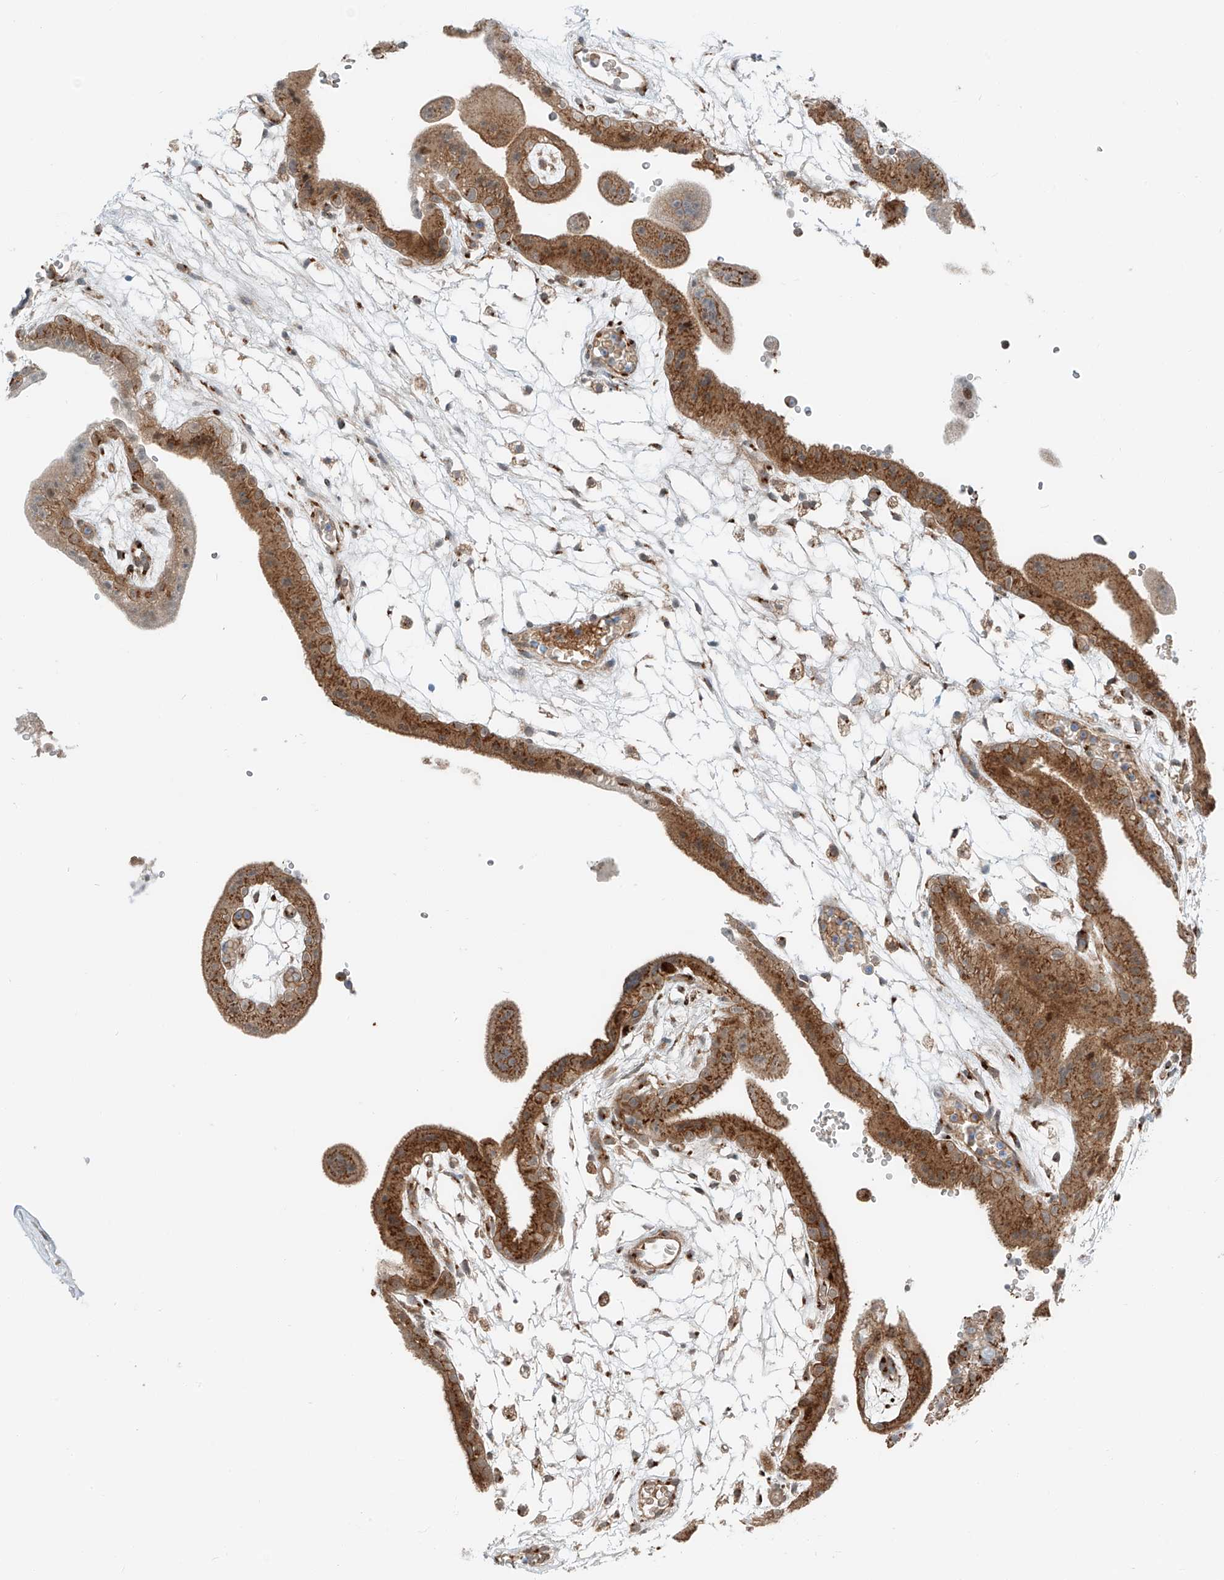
{"staining": {"intensity": "strong", "quantity": ">75%", "location": "cytoplasmic/membranous,nuclear"}, "tissue": "placenta", "cell_type": "Decidual cells", "image_type": "normal", "snomed": [{"axis": "morphology", "description": "Normal tissue, NOS"}, {"axis": "topography", "description": "Placenta"}], "caption": "Placenta stained with DAB (3,3'-diaminobenzidine) immunohistochemistry shows high levels of strong cytoplasmic/membranous,nuclear positivity in about >75% of decidual cells.", "gene": "USP48", "patient": {"sex": "female", "age": 18}}